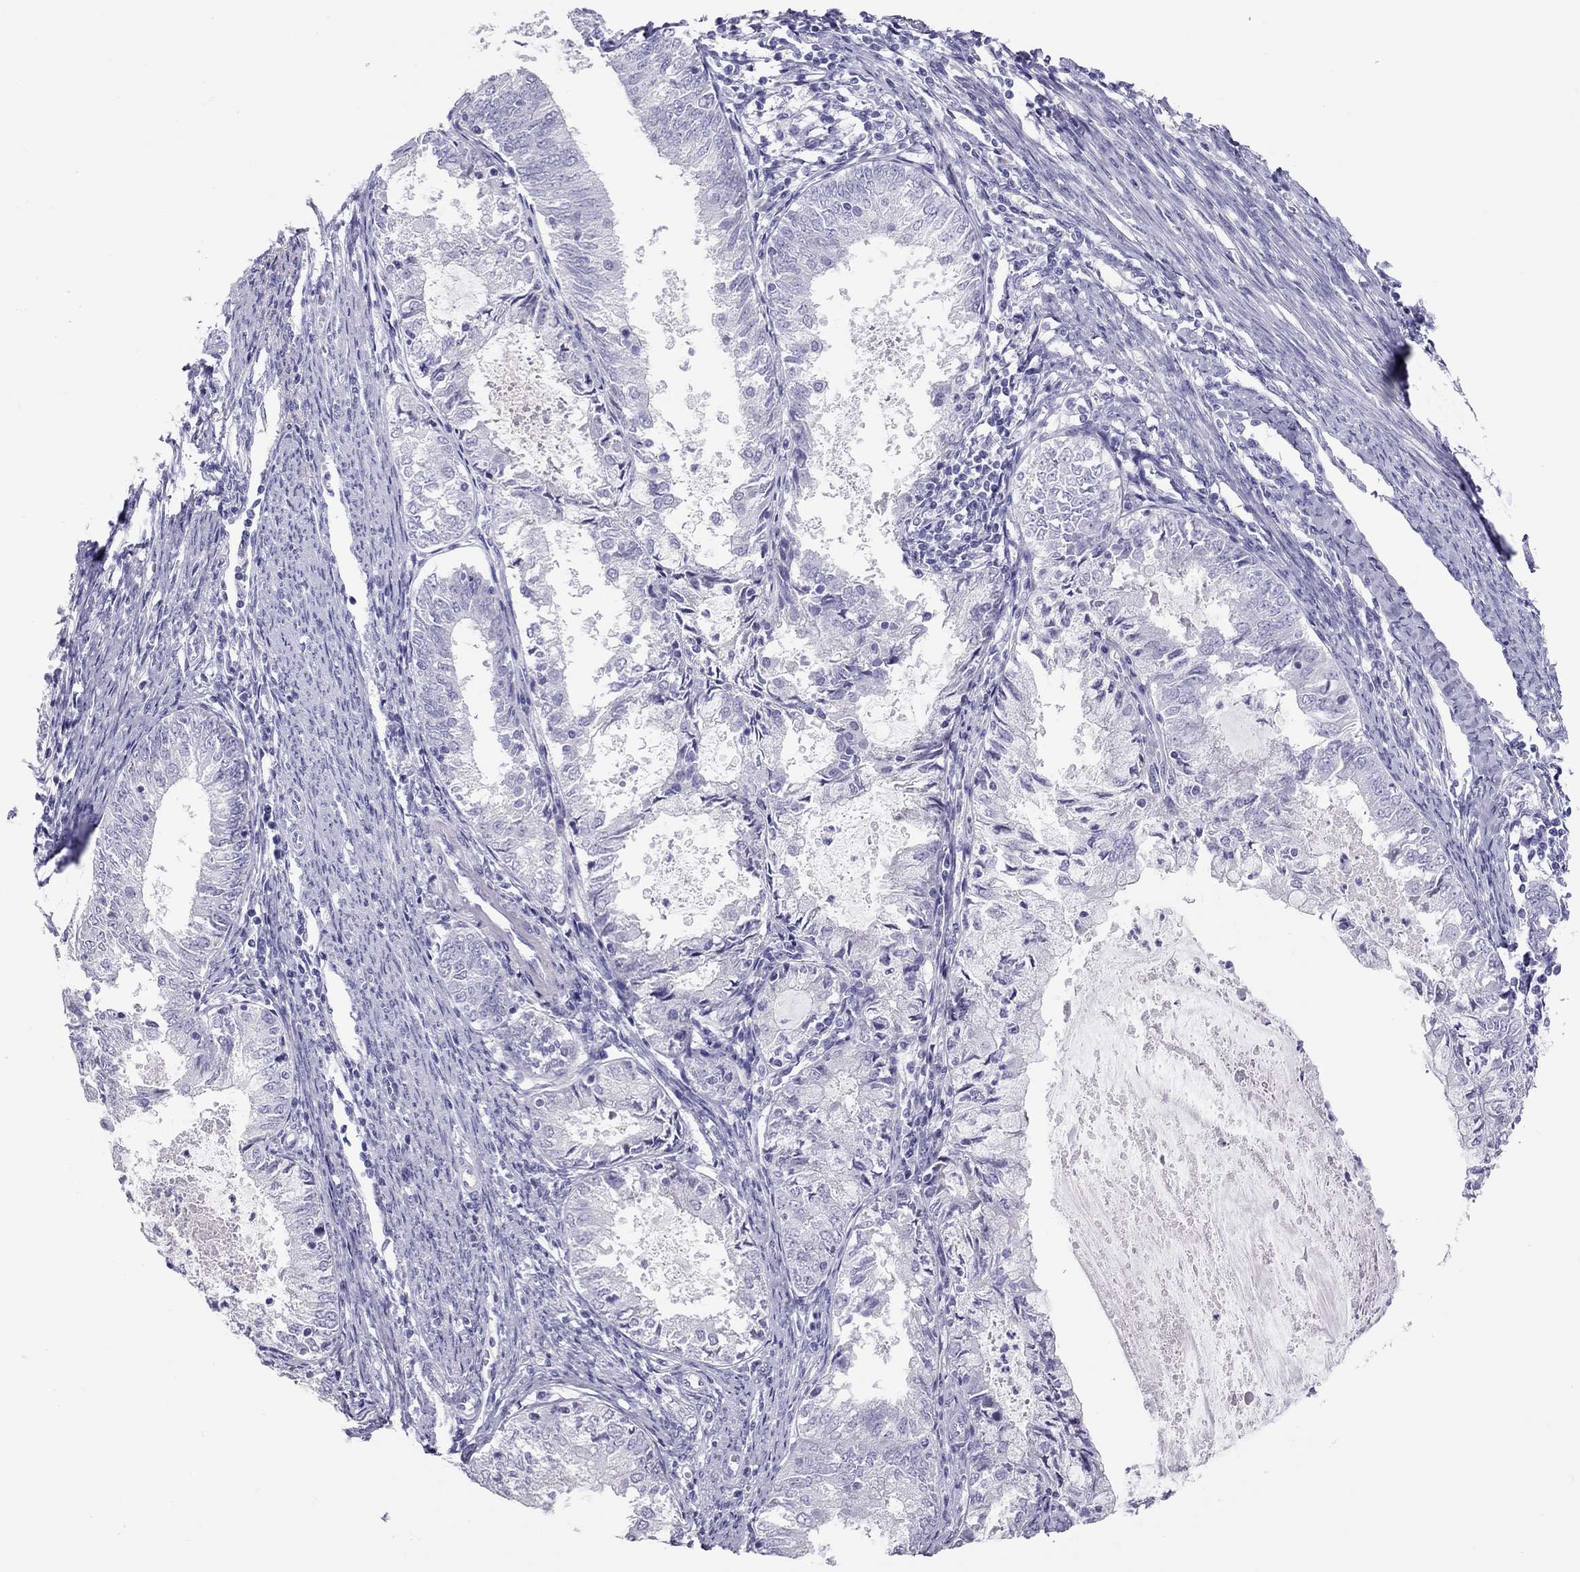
{"staining": {"intensity": "negative", "quantity": "none", "location": "none"}, "tissue": "endometrial cancer", "cell_type": "Tumor cells", "image_type": "cancer", "snomed": [{"axis": "morphology", "description": "Adenocarcinoma, NOS"}, {"axis": "topography", "description": "Endometrium"}], "caption": "DAB (3,3'-diaminobenzidine) immunohistochemical staining of human endometrial cancer displays no significant positivity in tumor cells.", "gene": "IL17REL", "patient": {"sex": "female", "age": 57}}